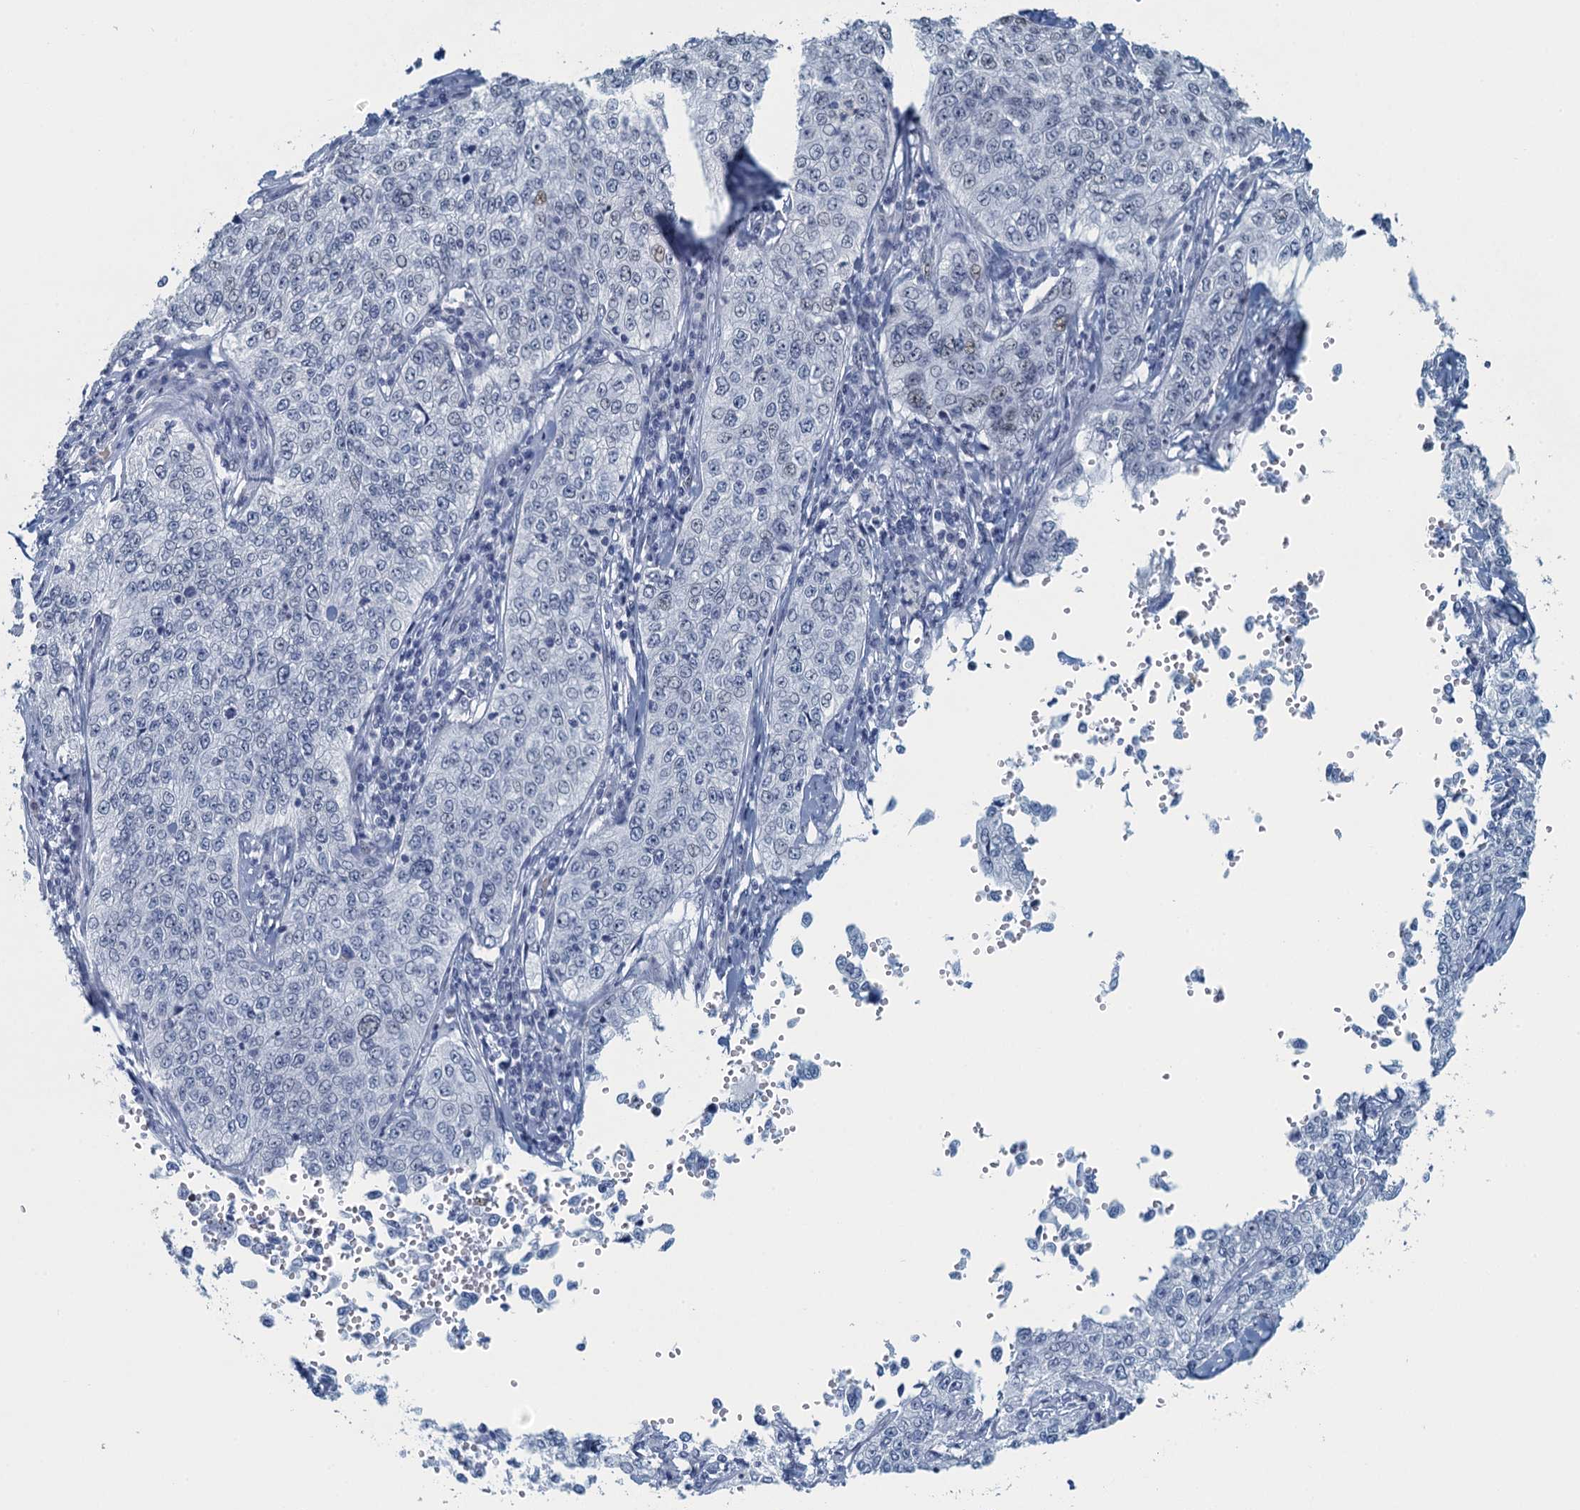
{"staining": {"intensity": "negative", "quantity": "none", "location": "none"}, "tissue": "cervical cancer", "cell_type": "Tumor cells", "image_type": "cancer", "snomed": [{"axis": "morphology", "description": "Squamous cell carcinoma, NOS"}, {"axis": "topography", "description": "Cervix"}], "caption": "Protein analysis of cervical cancer demonstrates no significant staining in tumor cells.", "gene": "TTLL9", "patient": {"sex": "female", "age": 35}}